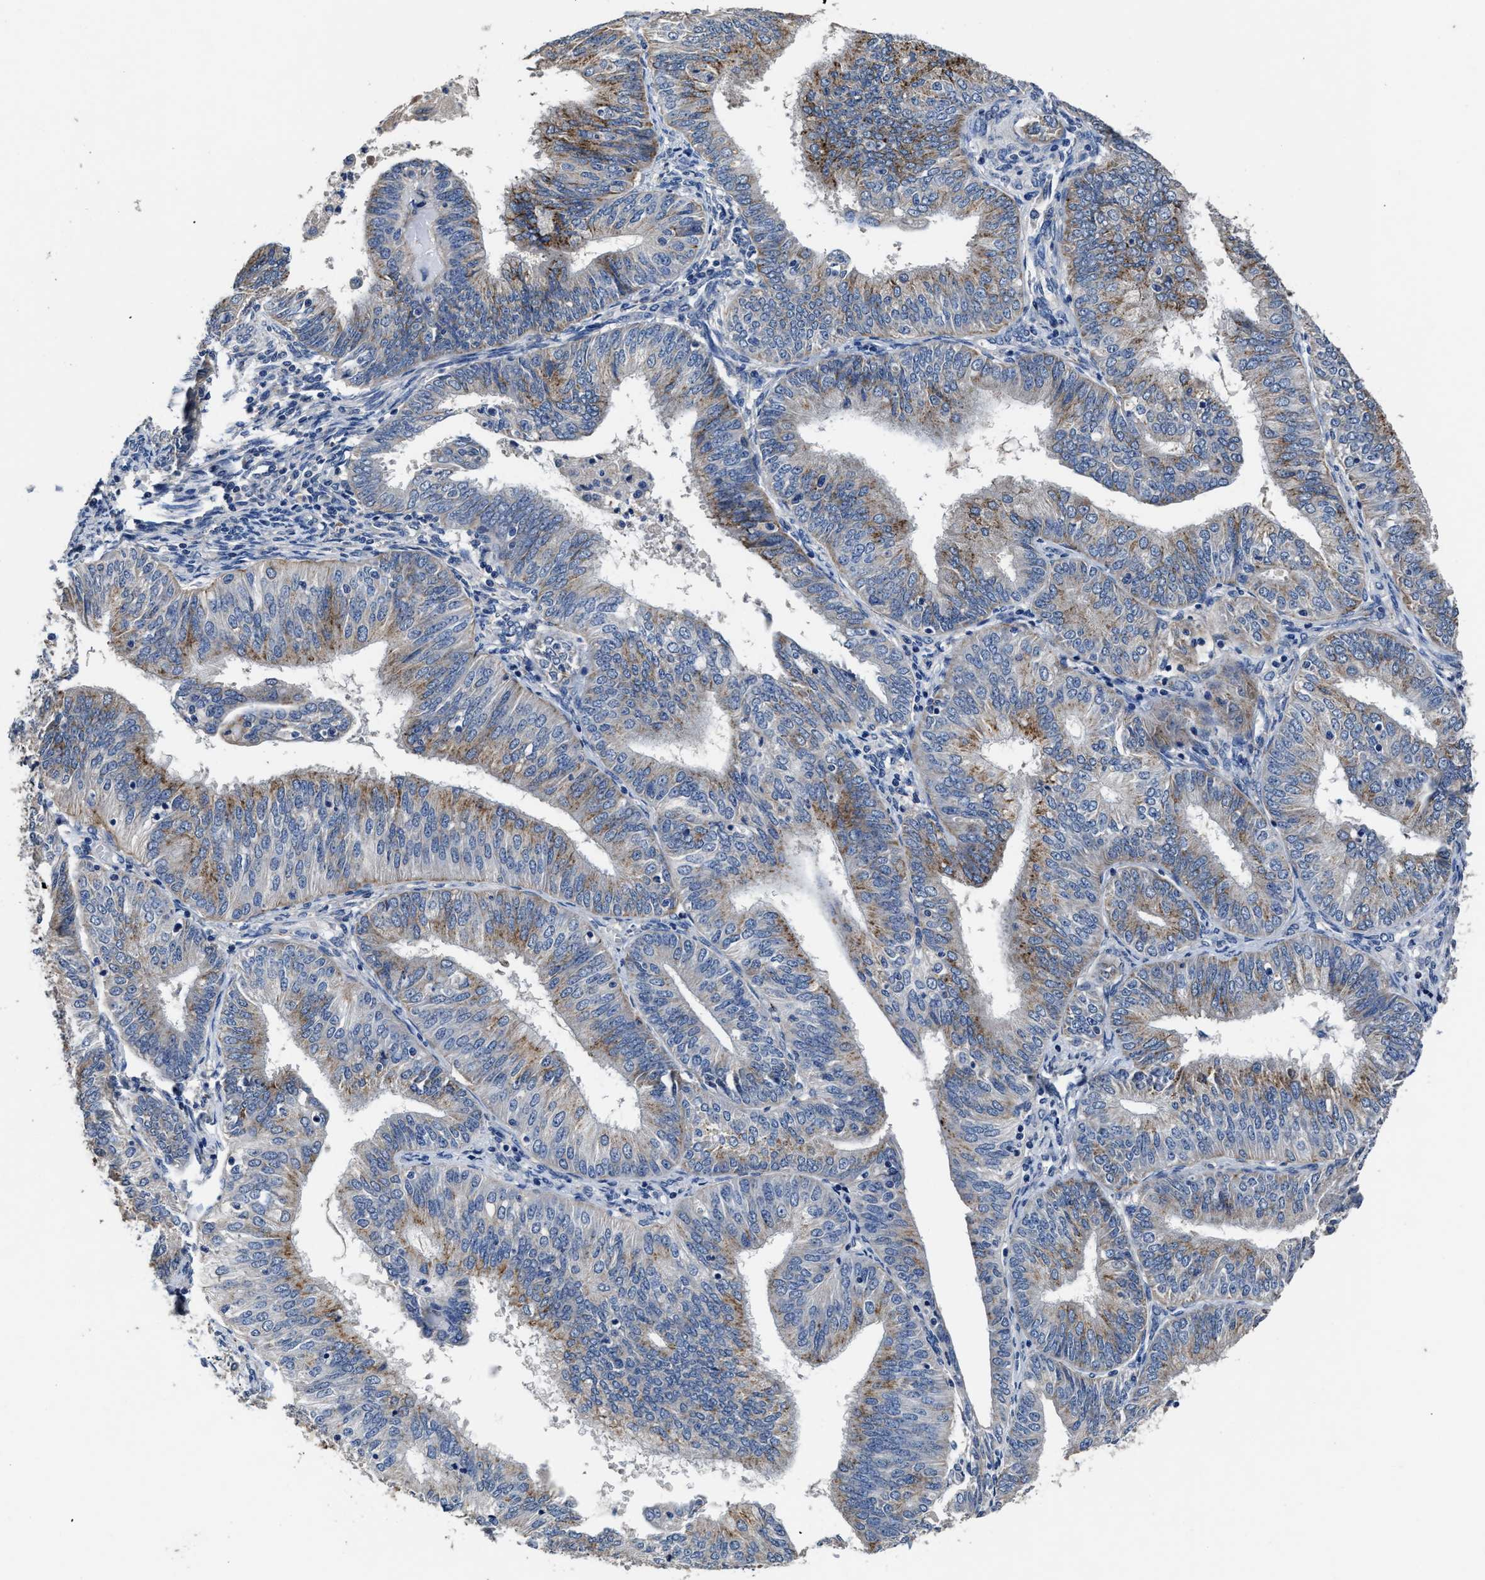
{"staining": {"intensity": "moderate", "quantity": "25%-75%", "location": "cytoplasmic/membranous"}, "tissue": "endometrial cancer", "cell_type": "Tumor cells", "image_type": "cancer", "snomed": [{"axis": "morphology", "description": "Adenocarcinoma, NOS"}, {"axis": "topography", "description": "Endometrium"}], "caption": "This is an image of immunohistochemistry staining of endometrial adenocarcinoma, which shows moderate staining in the cytoplasmic/membranous of tumor cells.", "gene": "UBR4", "patient": {"sex": "female", "age": 58}}